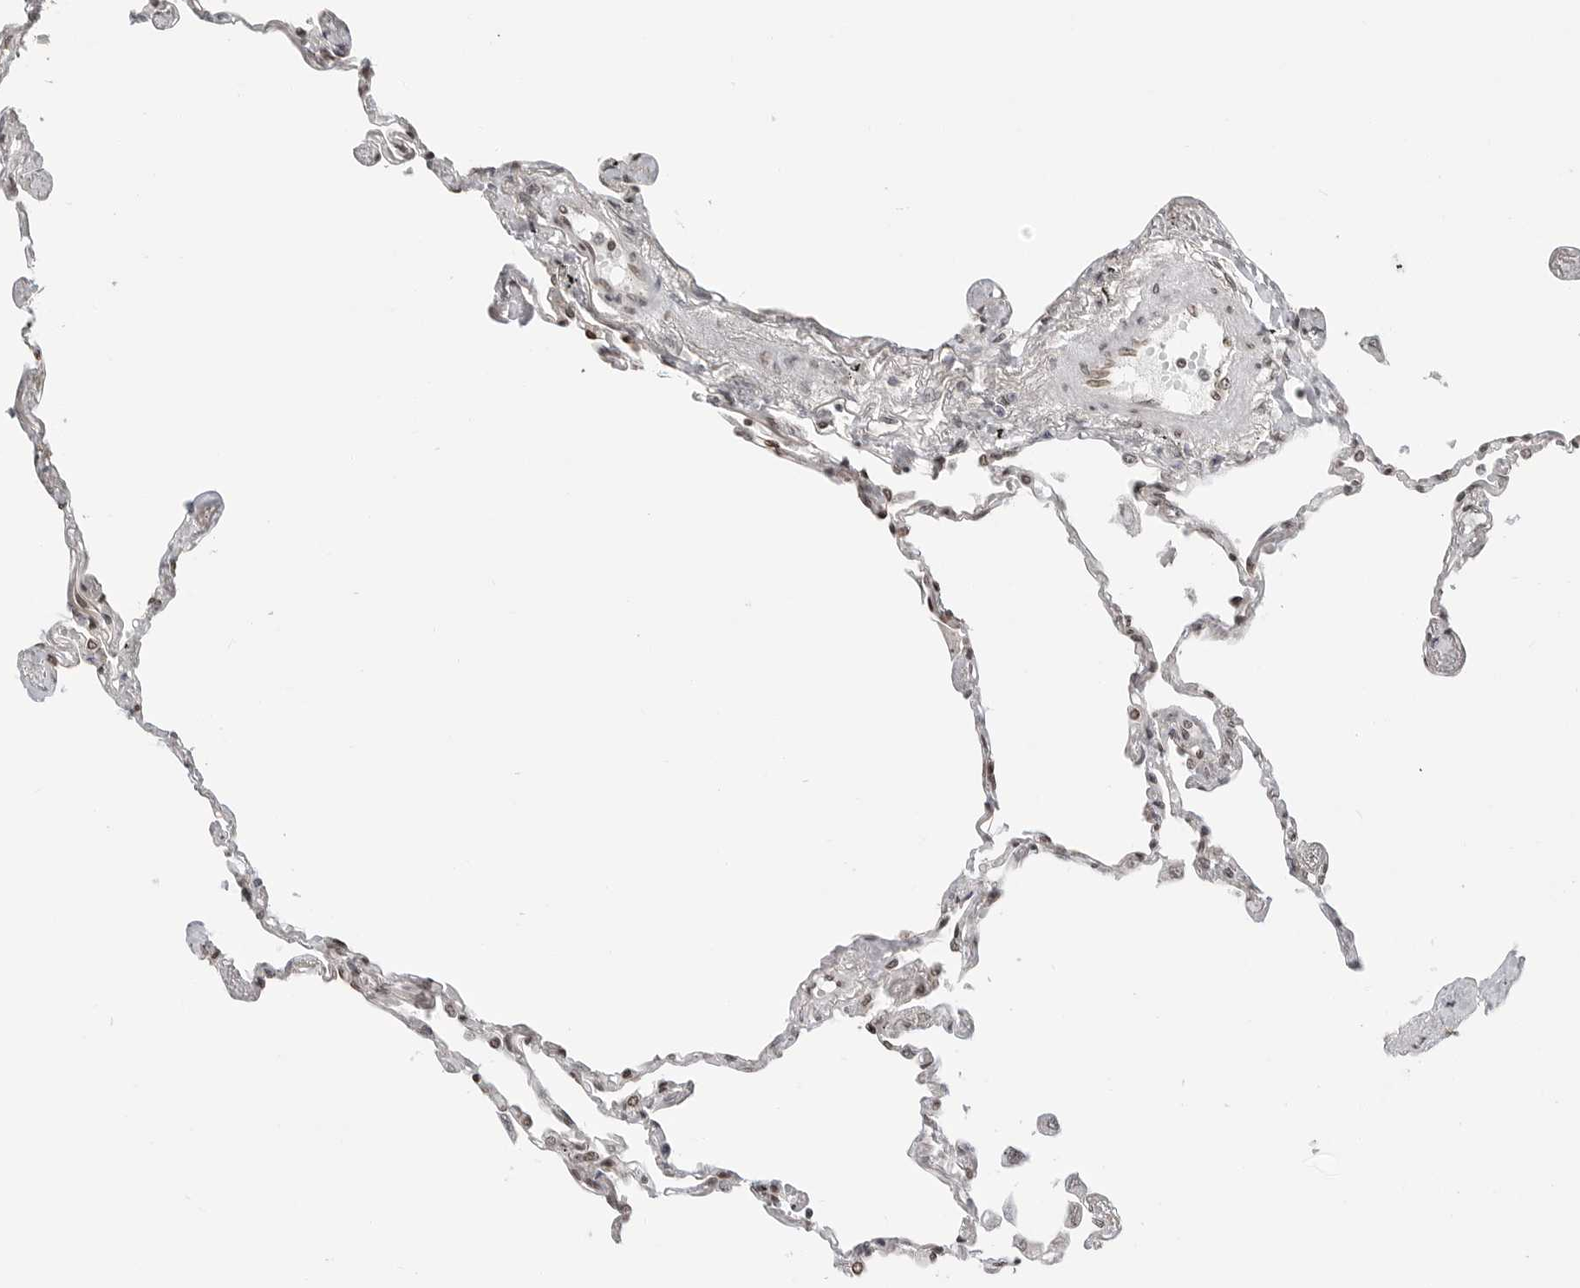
{"staining": {"intensity": "moderate", "quantity": "25%-75%", "location": "nuclear"}, "tissue": "lung", "cell_type": "Alveolar cells", "image_type": "normal", "snomed": [{"axis": "morphology", "description": "Normal tissue, NOS"}, {"axis": "topography", "description": "Lung"}], "caption": "Protein analysis of normal lung reveals moderate nuclear positivity in about 25%-75% of alveolar cells.", "gene": "C8orf33", "patient": {"sex": "female", "age": 67}}